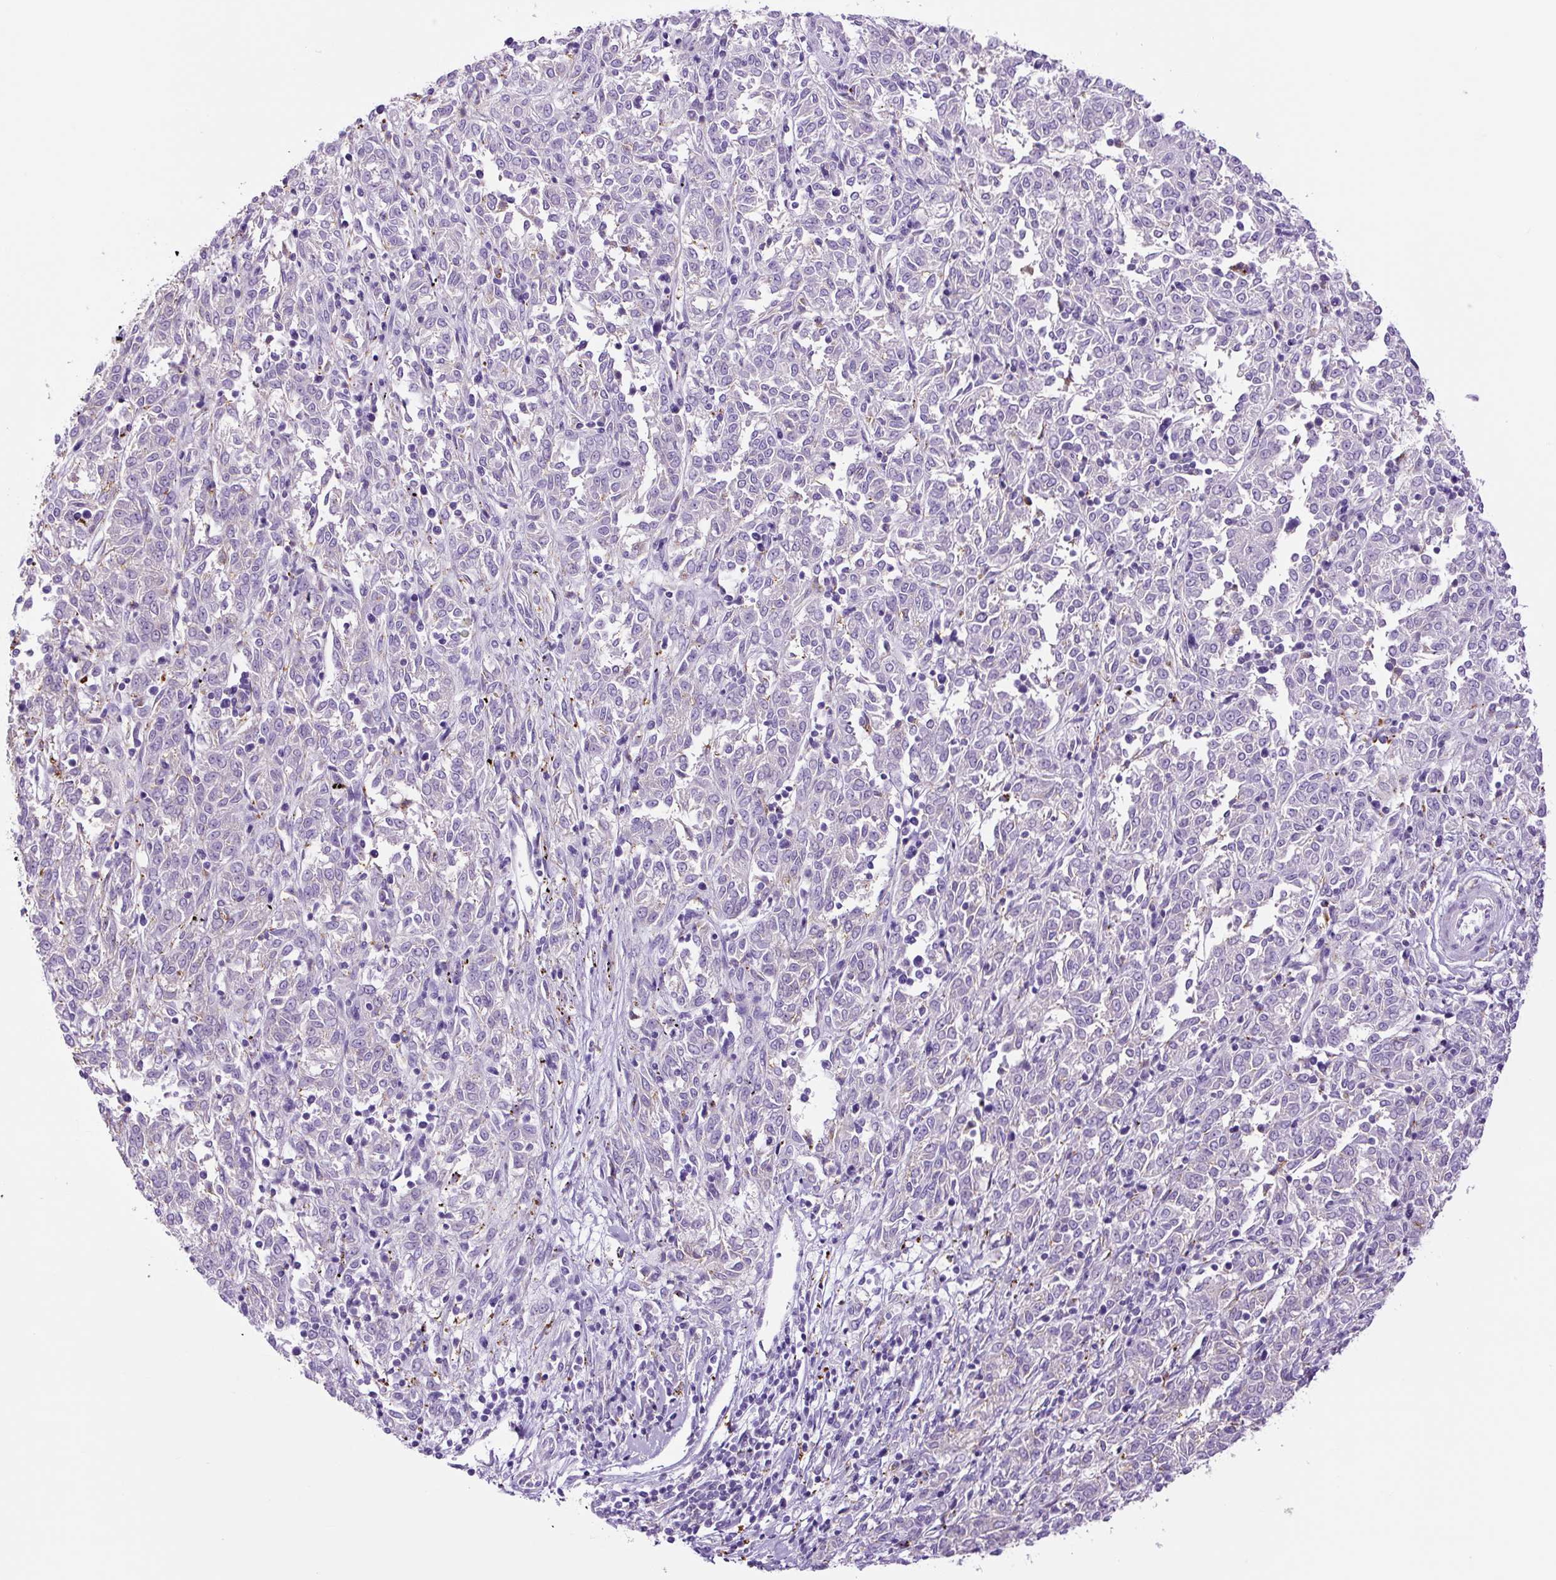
{"staining": {"intensity": "negative", "quantity": "none", "location": "none"}, "tissue": "melanoma", "cell_type": "Tumor cells", "image_type": "cancer", "snomed": [{"axis": "morphology", "description": "Malignant melanoma, NOS"}, {"axis": "topography", "description": "Skin"}], "caption": "Tumor cells are negative for brown protein staining in melanoma. (Immunohistochemistry, brightfield microscopy, high magnification).", "gene": "LCN10", "patient": {"sex": "female", "age": 72}}